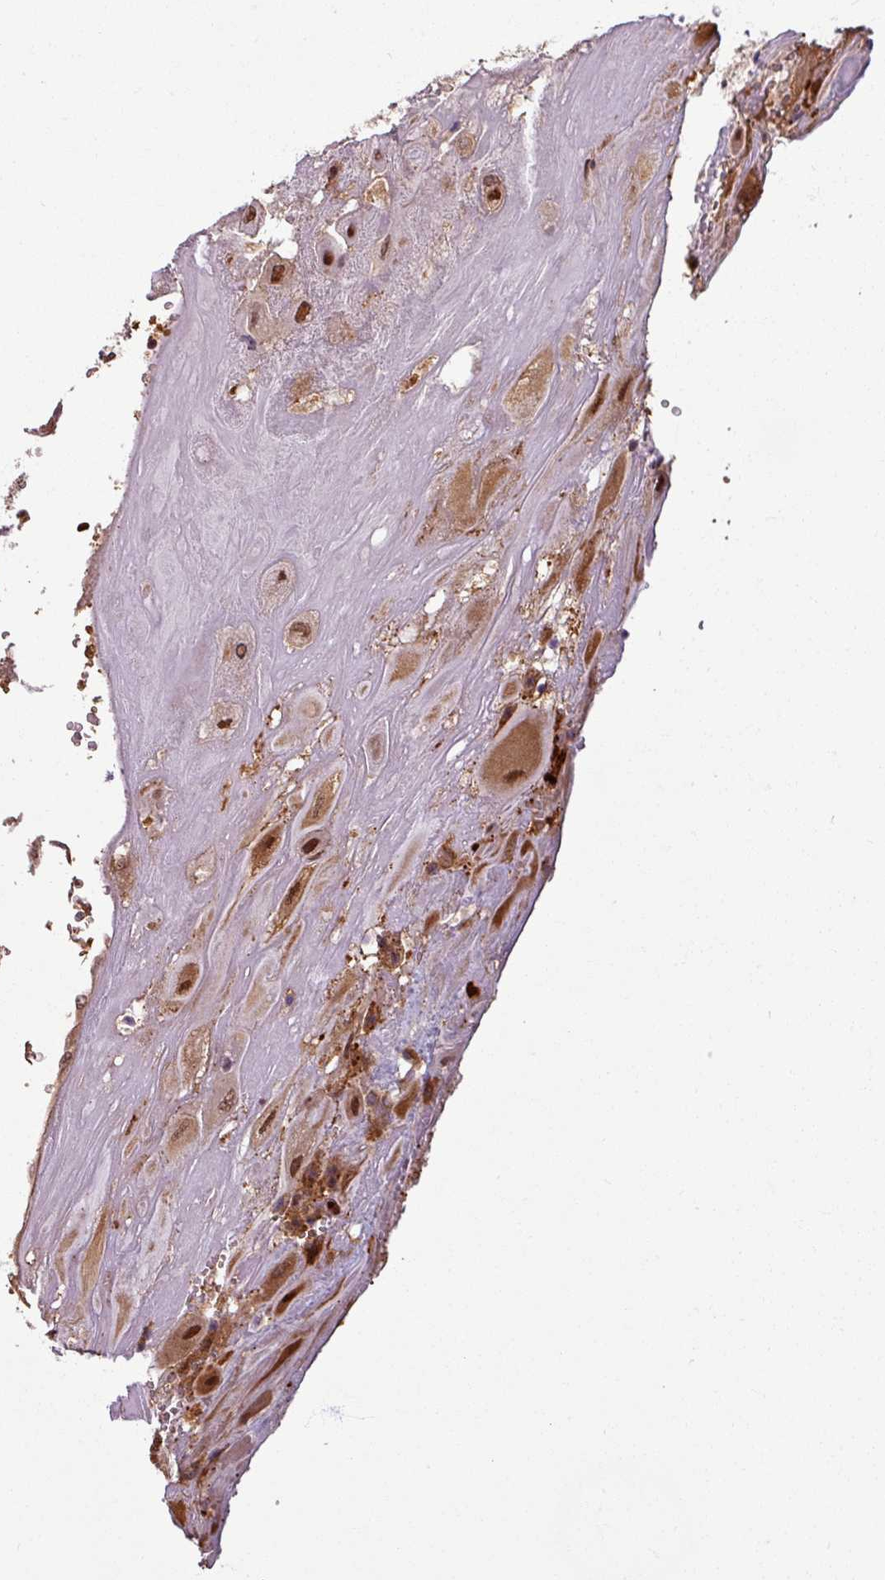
{"staining": {"intensity": "moderate", "quantity": ">75%", "location": "cytoplasmic/membranous,nuclear"}, "tissue": "placenta", "cell_type": "Decidual cells", "image_type": "normal", "snomed": [{"axis": "morphology", "description": "Normal tissue, NOS"}, {"axis": "topography", "description": "Placenta"}], "caption": "DAB immunohistochemical staining of unremarkable placenta shows moderate cytoplasmic/membranous,nuclear protein positivity in about >75% of decidual cells.", "gene": "KCTD11", "patient": {"sex": "female", "age": 32}}